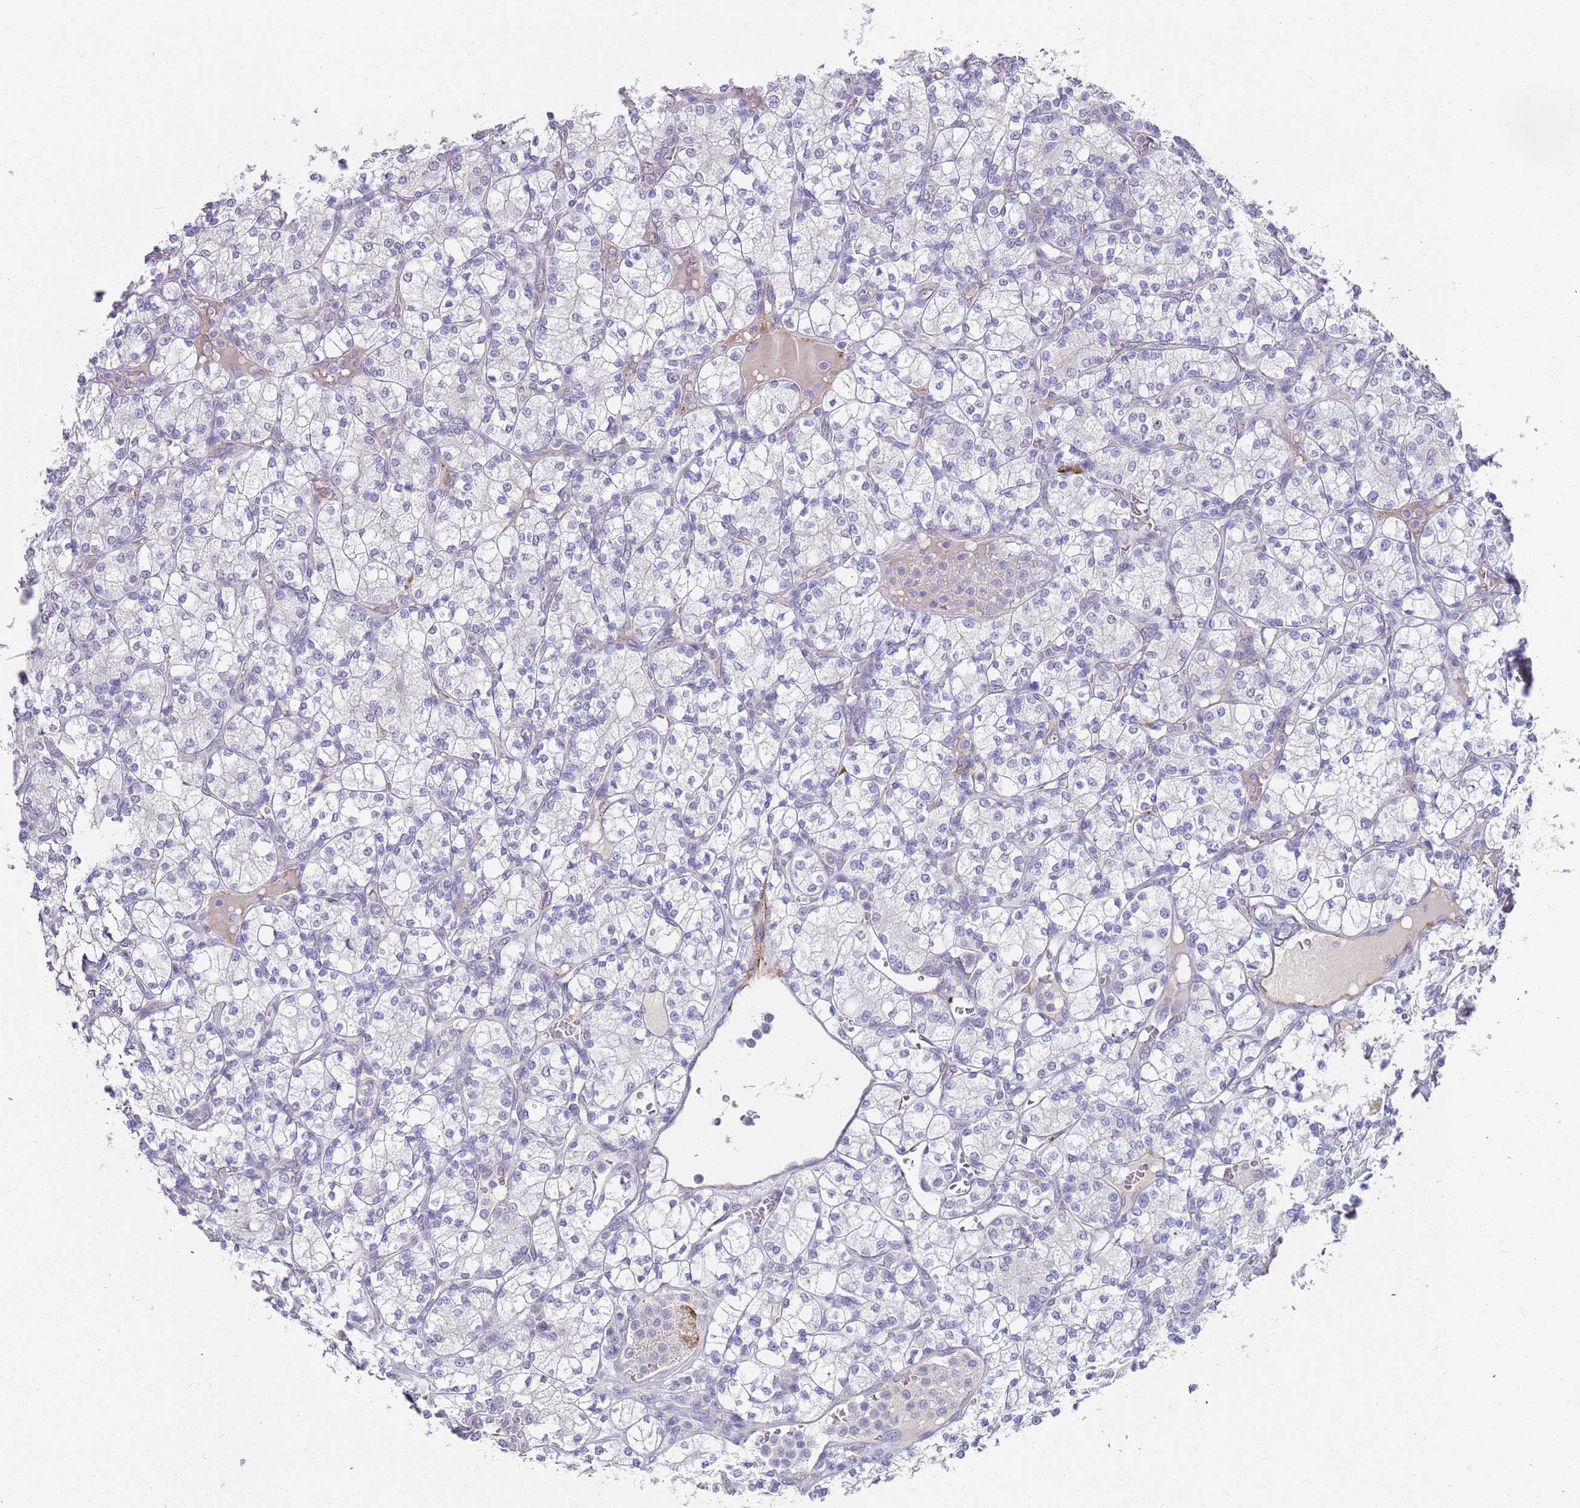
{"staining": {"intensity": "negative", "quantity": "none", "location": "none"}, "tissue": "renal cancer", "cell_type": "Tumor cells", "image_type": "cancer", "snomed": [{"axis": "morphology", "description": "Adenocarcinoma, NOS"}, {"axis": "topography", "description": "Kidney"}], "caption": "Tumor cells are negative for brown protein staining in renal cancer (adenocarcinoma).", "gene": "TNRC6C", "patient": {"sex": "male", "age": 77}}